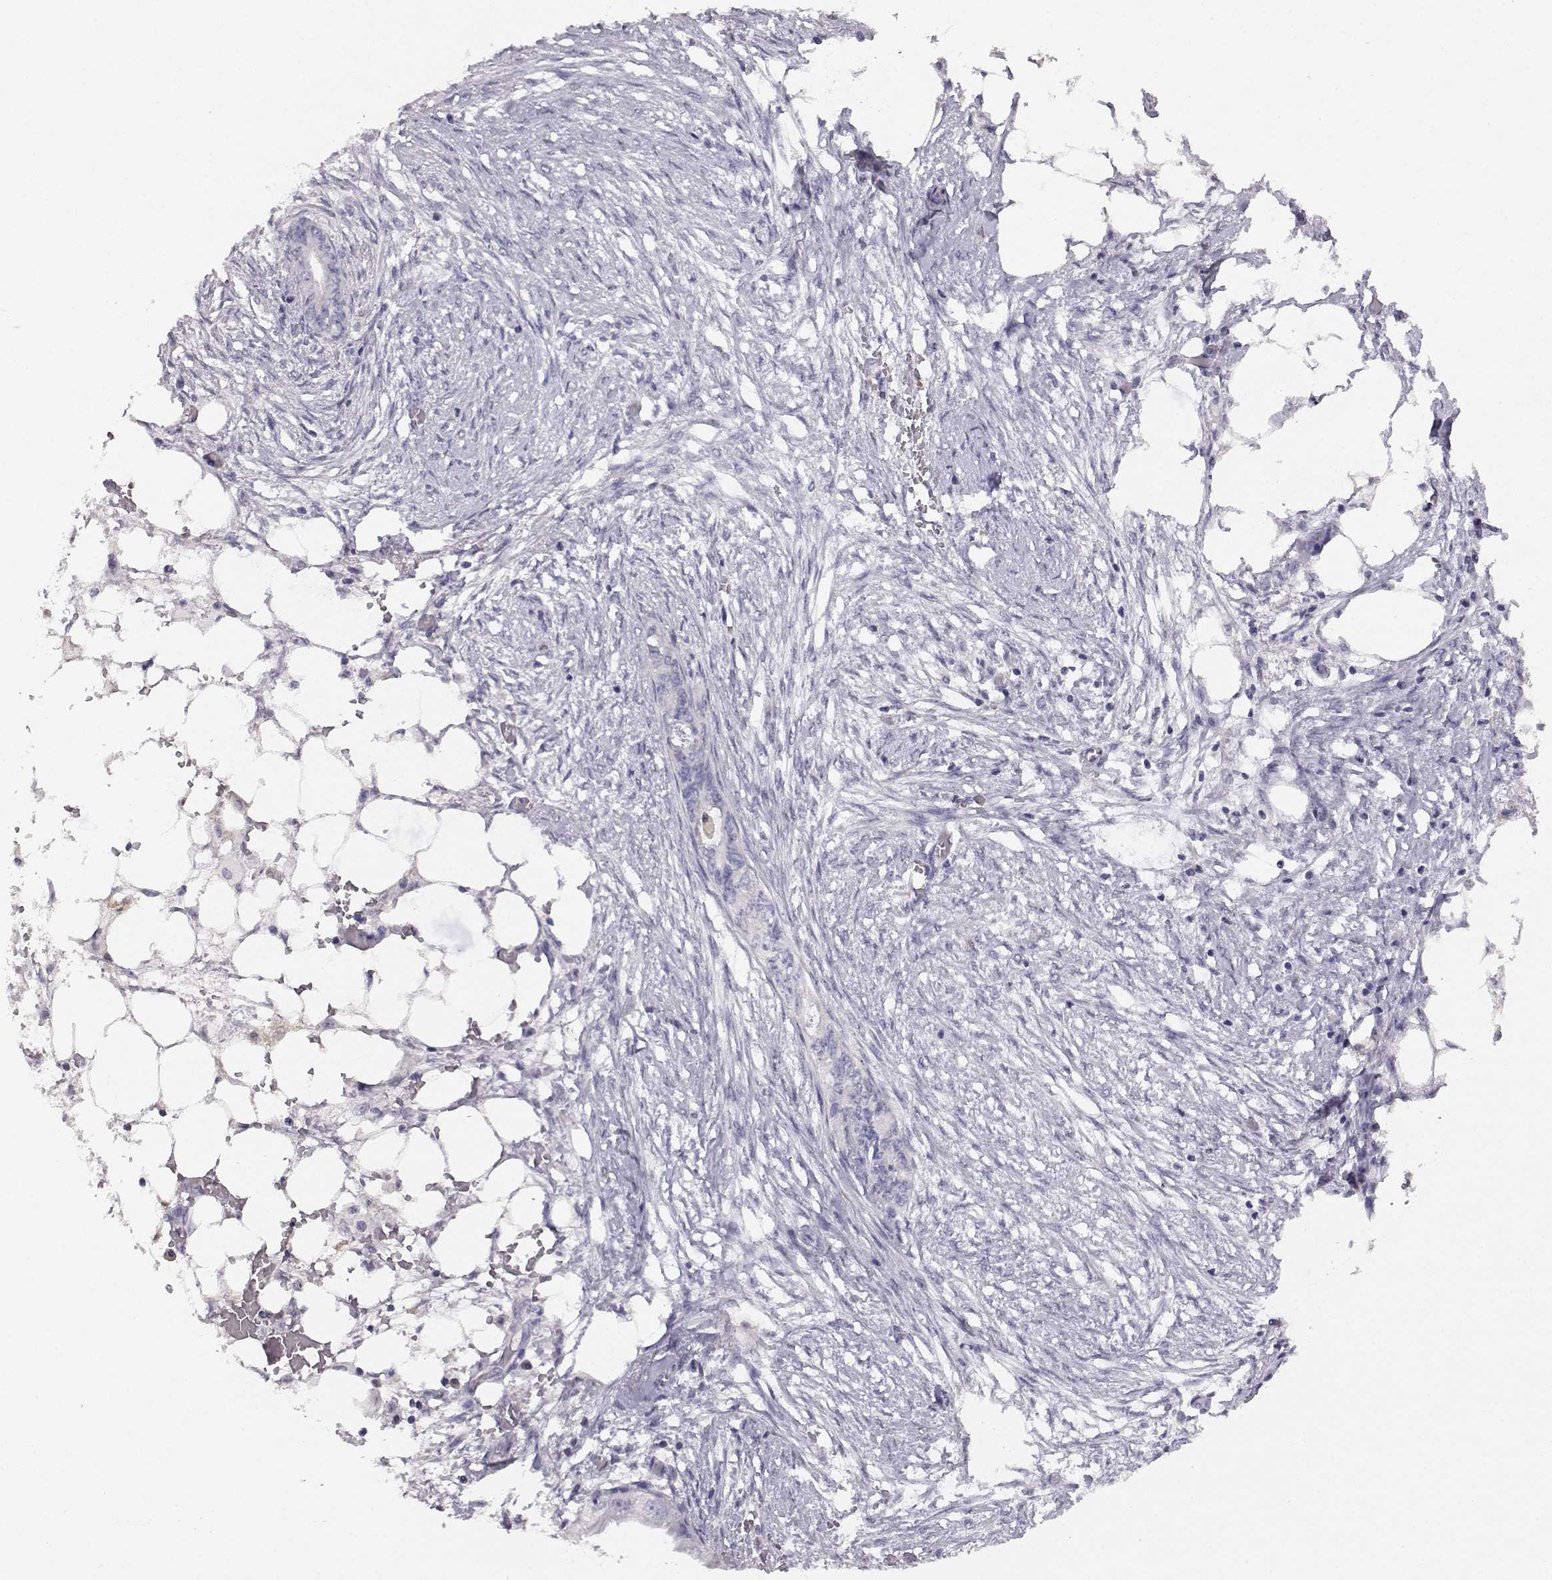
{"staining": {"intensity": "negative", "quantity": "none", "location": "none"}, "tissue": "endometrial cancer", "cell_type": "Tumor cells", "image_type": "cancer", "snomed": [{"axis": "morphology", "description": "Adenocarcinoma, NOS"}, {"axis": "morphology", "description": "Adenocarcinoma, metastatic, NOS"}, {"axis": "topography", "description": "Adipose tissue"}, {"axis": "topography", "description": "Endometrium"}], "caption": "Immunohistochemical staining of adenocarcinoma (endometrial) exhibits no significant expression in tumor cells.", "gene": "AKR1B1", "patient": {"sex": "female", "age": 67}}